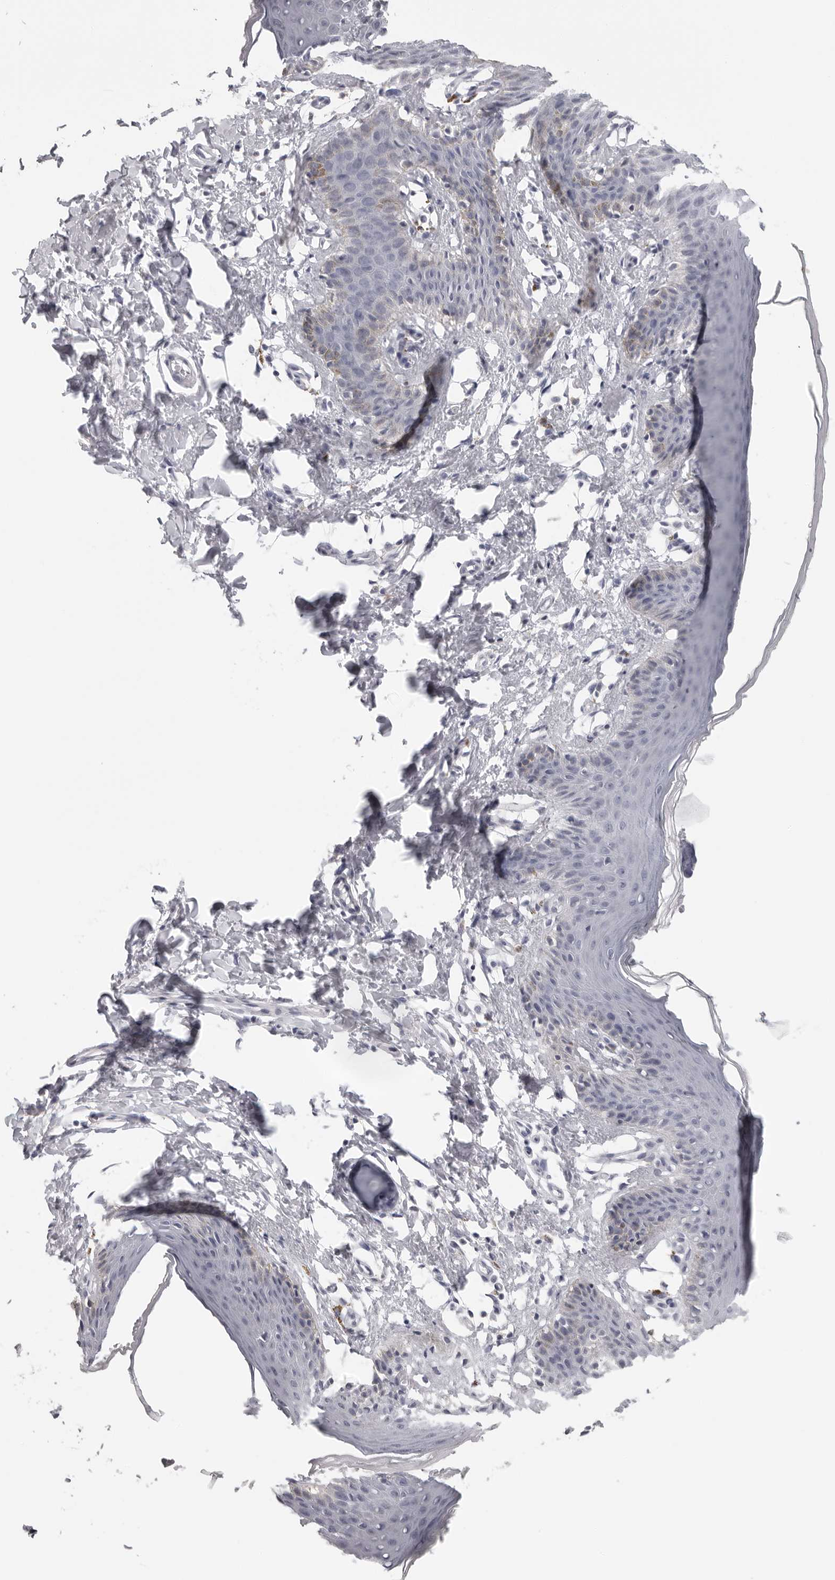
{"staining": {"intensity": "negative", "quantity": "none", "location": "none"}, "tissue": "skin", "cell_type": "Epidermal cells", "image_type": "normal", "snomed": [{"axis": "morphology", "description": "Normal tissue, NOS"}, {"axis": "topography", "description": "Vulva"}], "caption": "Unremarkable skin was stained to show a protein in brown. There is no significant staining in epidermal cells.", "gene": "DNALI1", "patient": {"sex": "female", "age": 66}}